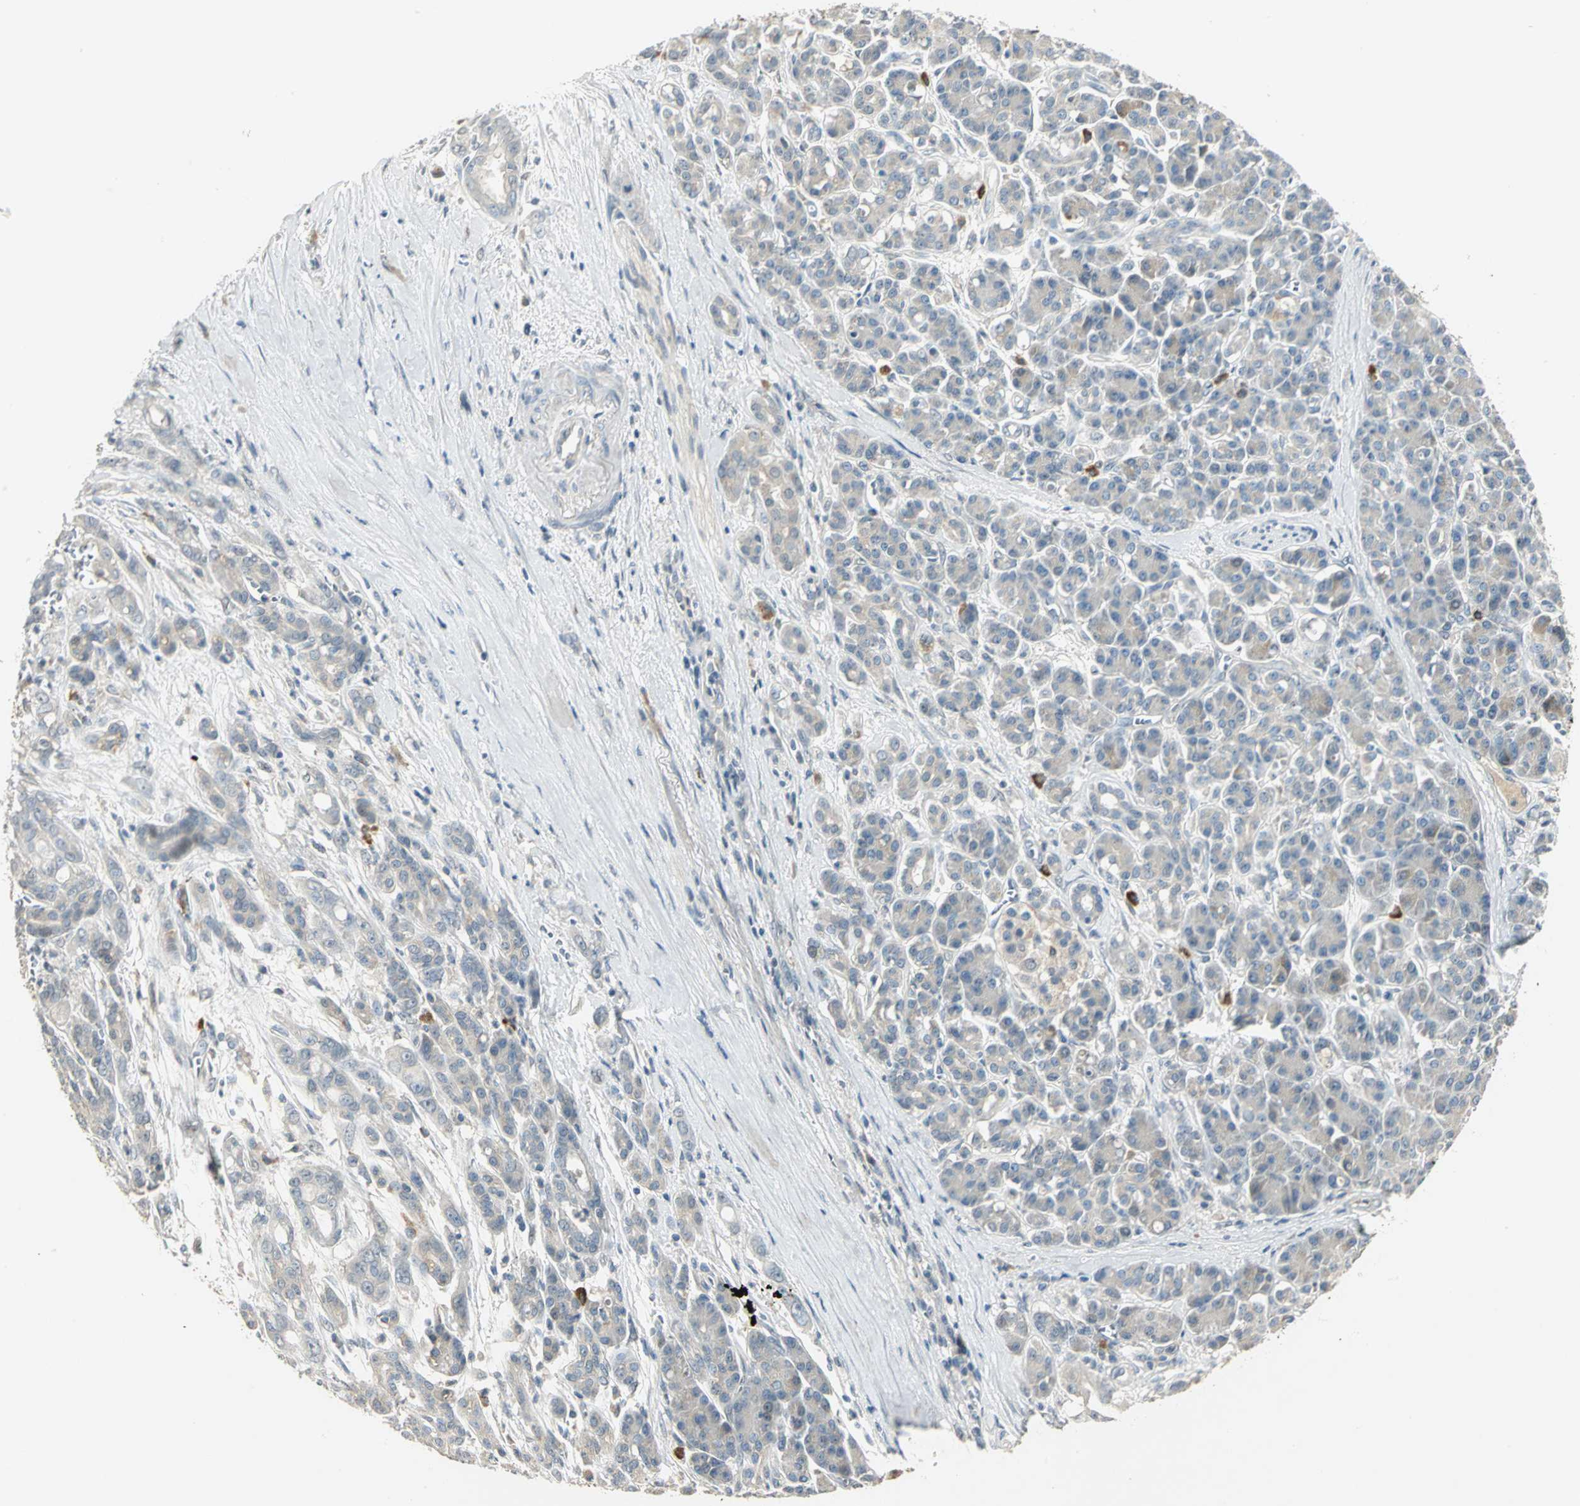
{"staining": {"intensity": "negative", "quantity": "none", "location": "none"}, "tissue": "pancreatic cancer", "cell_type": "Tumor cells", "image_type": "cancer", "snomed": [{"axis": "morphology", "description": "Adenocarcinoma, NOS"}, {"axis": "topography", "description": "Pancreas"}], "caption": "Pancreatic cancer was stained to show a protein in brown. There is no significant staining in tumor cells.", "gene": "PROC", "patient": {"sex": "male", "age": 59}}